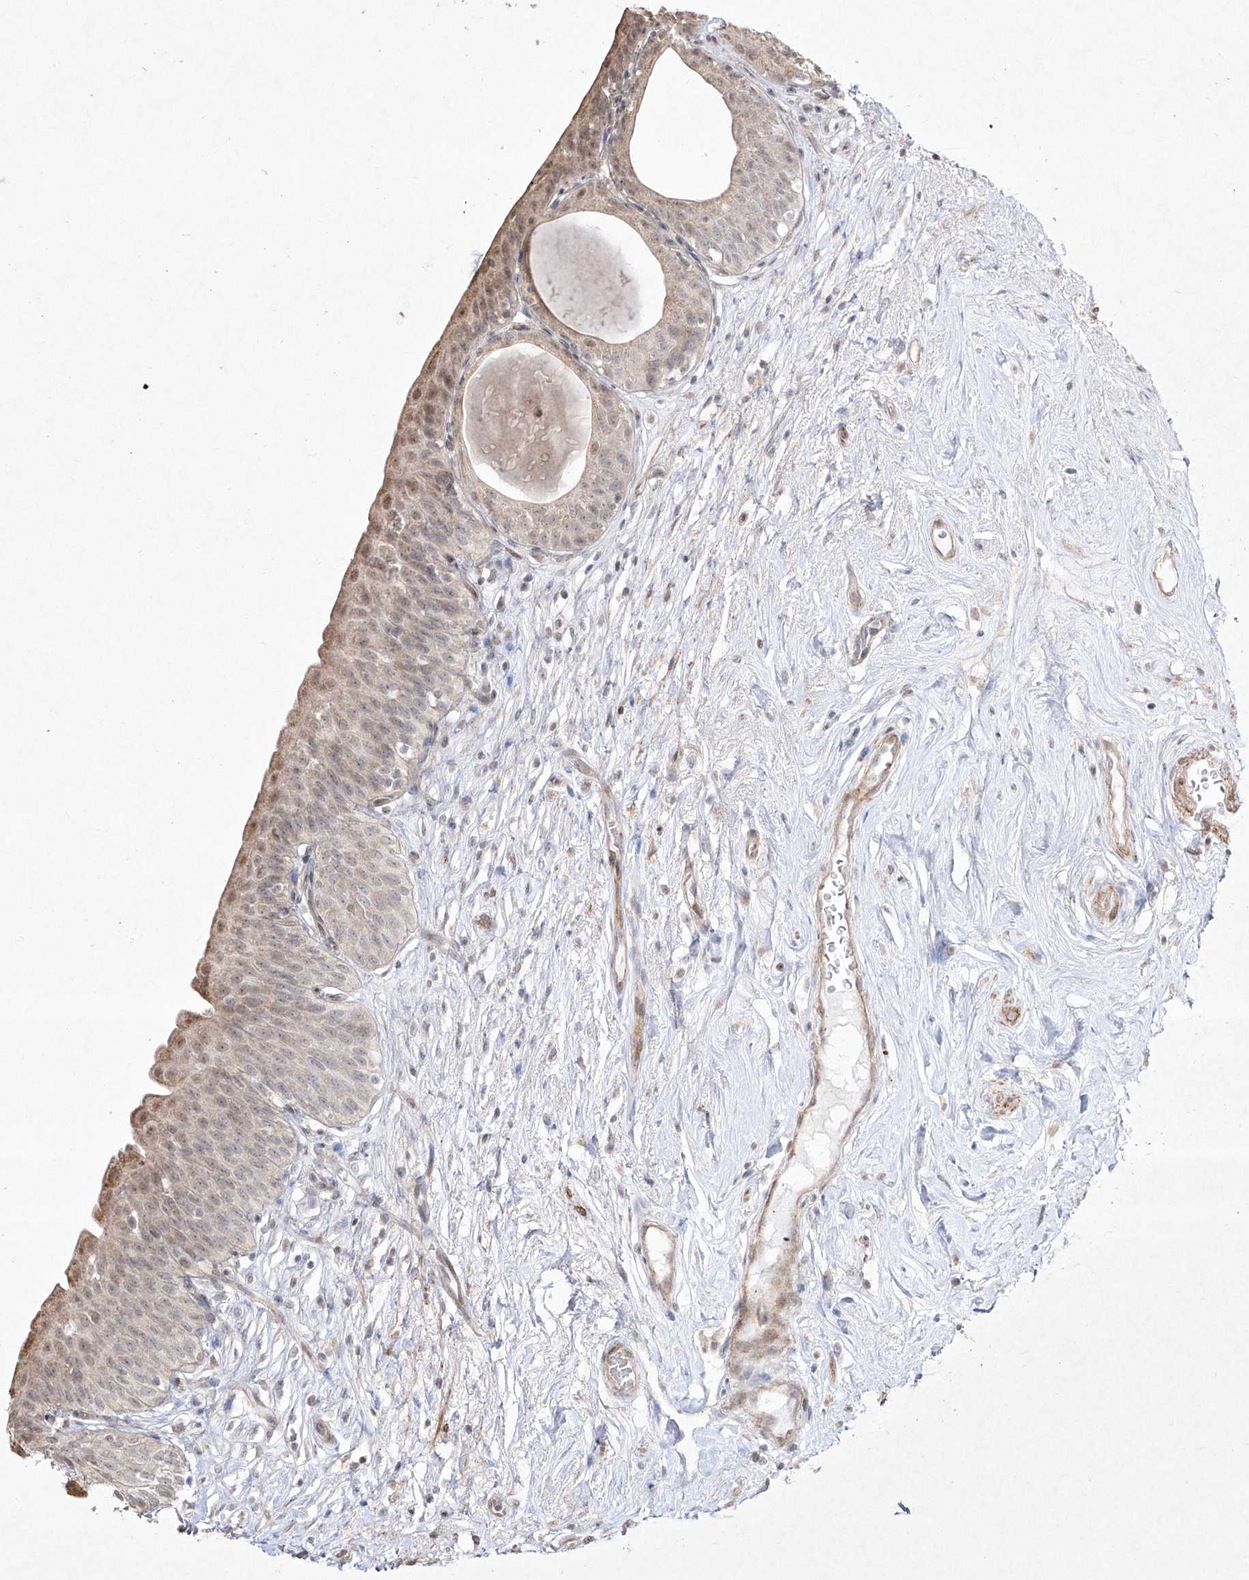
{"staining": {"intensity": "weak", "quantity": "25%-75%", "location": "cytoplasmic/membranous,nuclear"}, "tissue": "urinary bladder", "cell_type": "Urothelial cells", "image_type": "normal", "snomed": [{"axis": "morphology", "description": "Normal tissue, NOS"}, {"axis": "topography", "description": "Urinary bladder"}], "caption": "The immunohistochemical stain shows weak cytoplasmic/membranous,nuclear expression in urothelial cells of normal urinary bladder. (brown staining indicates protein expression, while blue staining denotes nuclei).", "gene": "KDM1B", "patient": {"sex": "male", "age": 83}}